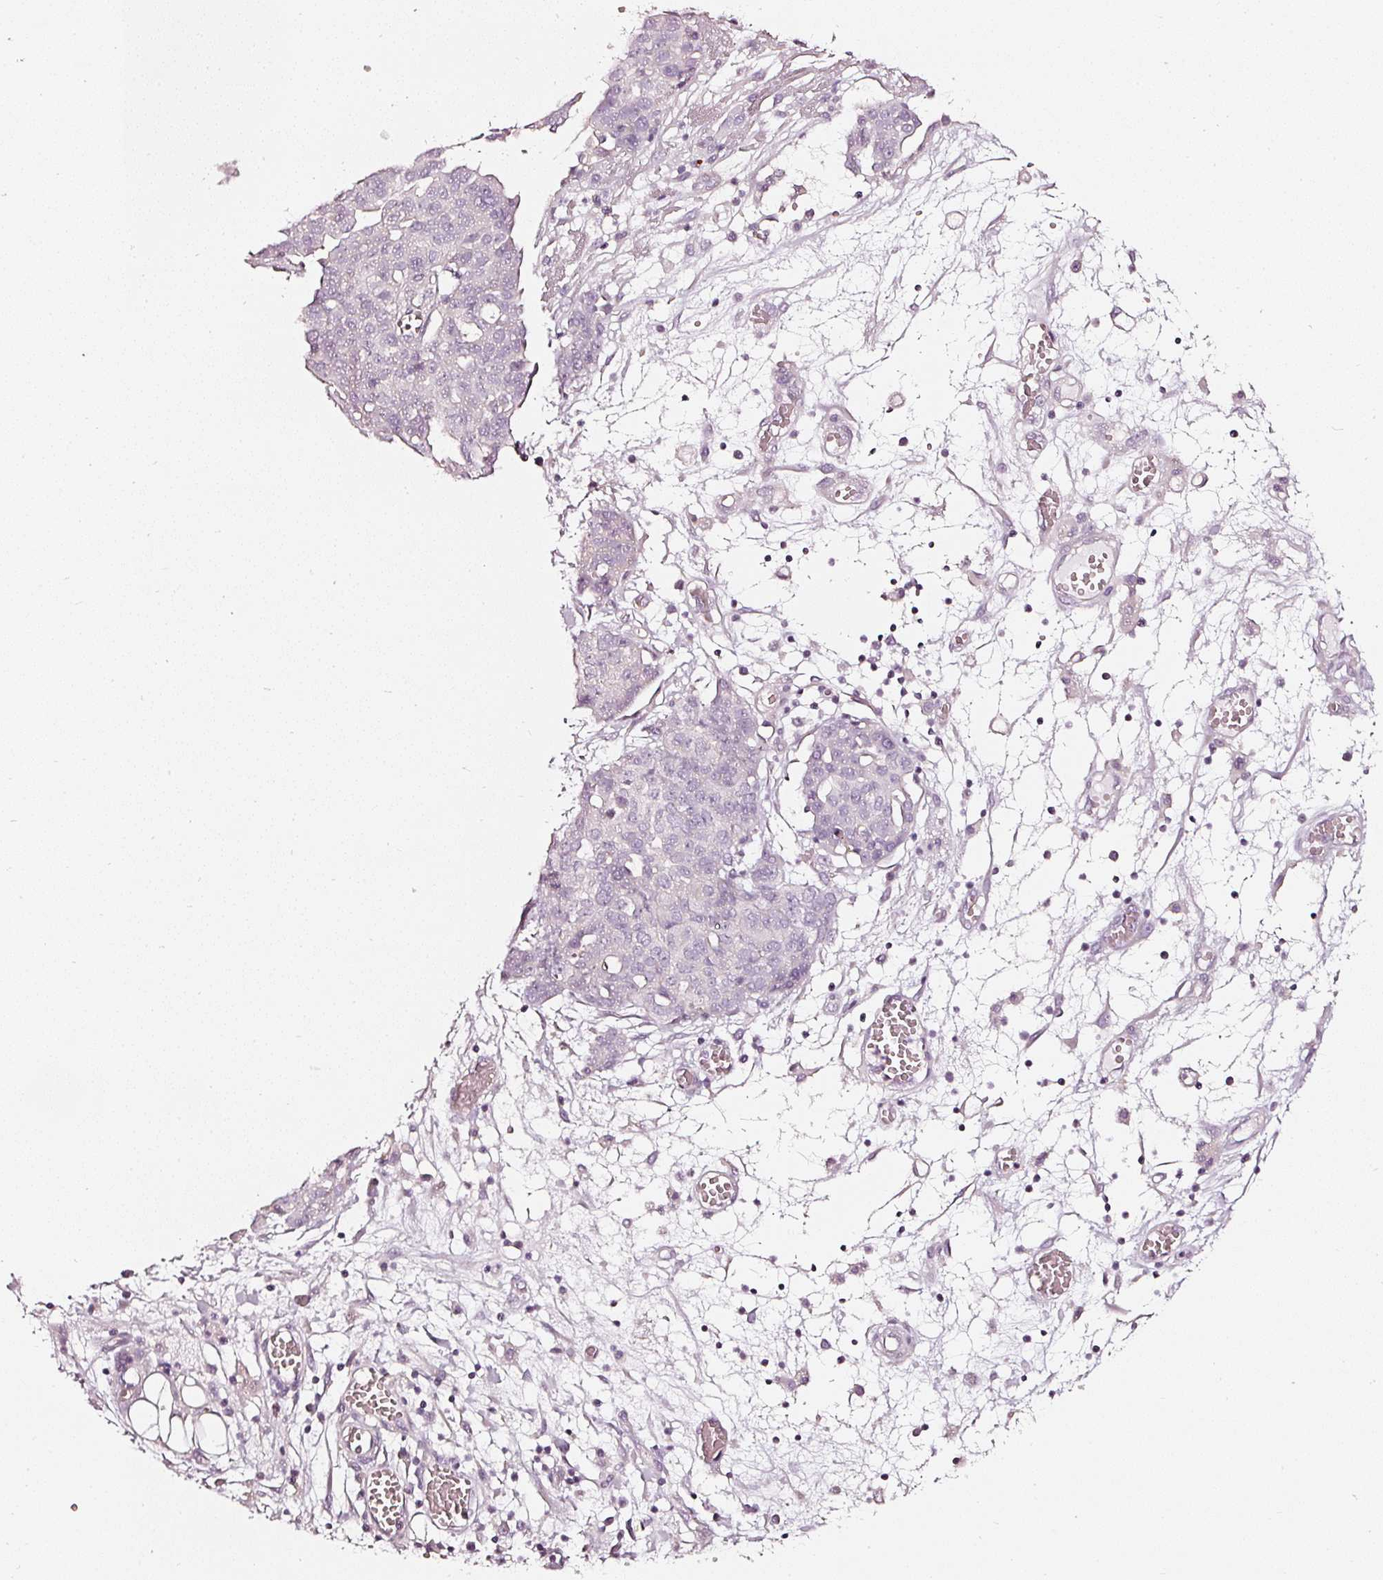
{"staining": {"intensity": "negative", "quantity": "none", "location": "none"}, "tissue": "ovarian cancer", "cell_type": "Tumor cells", "image_type": "cancer", "snomed": [{"axis": "morphology", "description": "Cystadenocarcinoma, serous, NOS"}, {"axis": "topography", "description": "Soft tissue"}, {"axis": "topography", "description": "Ovary"}], "caption": "Immunohistochemistry of human ovarian serous cystadenocarcinoma displays no positivity in tumor cells.", "gene": "CNP", "patient": {"sex": "female", "age": 57}}